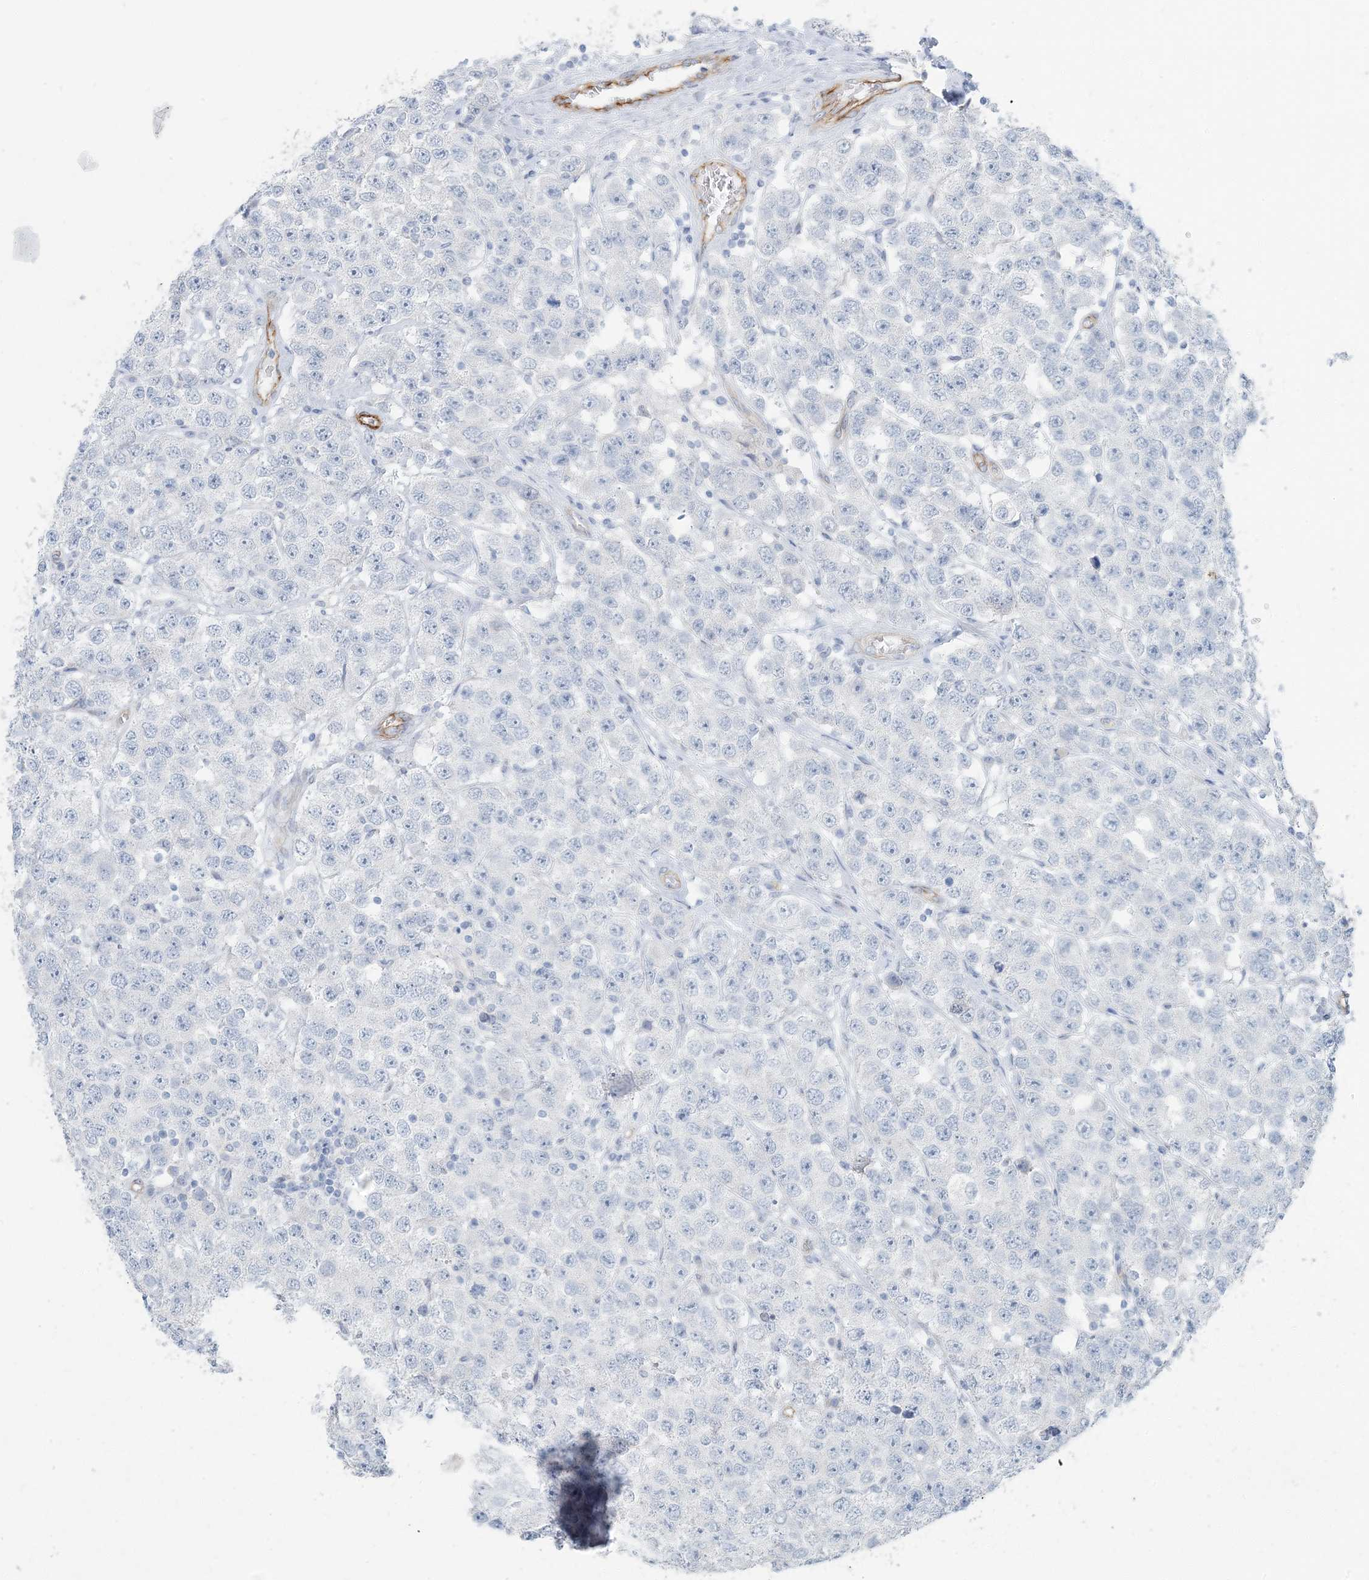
{"staining": {"intensity": "negative", "quantity": "none", "location": "none"}, "tissue": "testis cancer", "cell_type": "Tumor cells", "image_type": "cancer", "snomed": [{"axis": "morphology", "description": "Seminoma, NOS"}, {"axis": "topography", "description": "Testis"}], "caption": "Tumor cells are negative for brown protein staining in testis cancer.", "gene": "PGM5", "patient": {"sex": "male", "age": 28}}